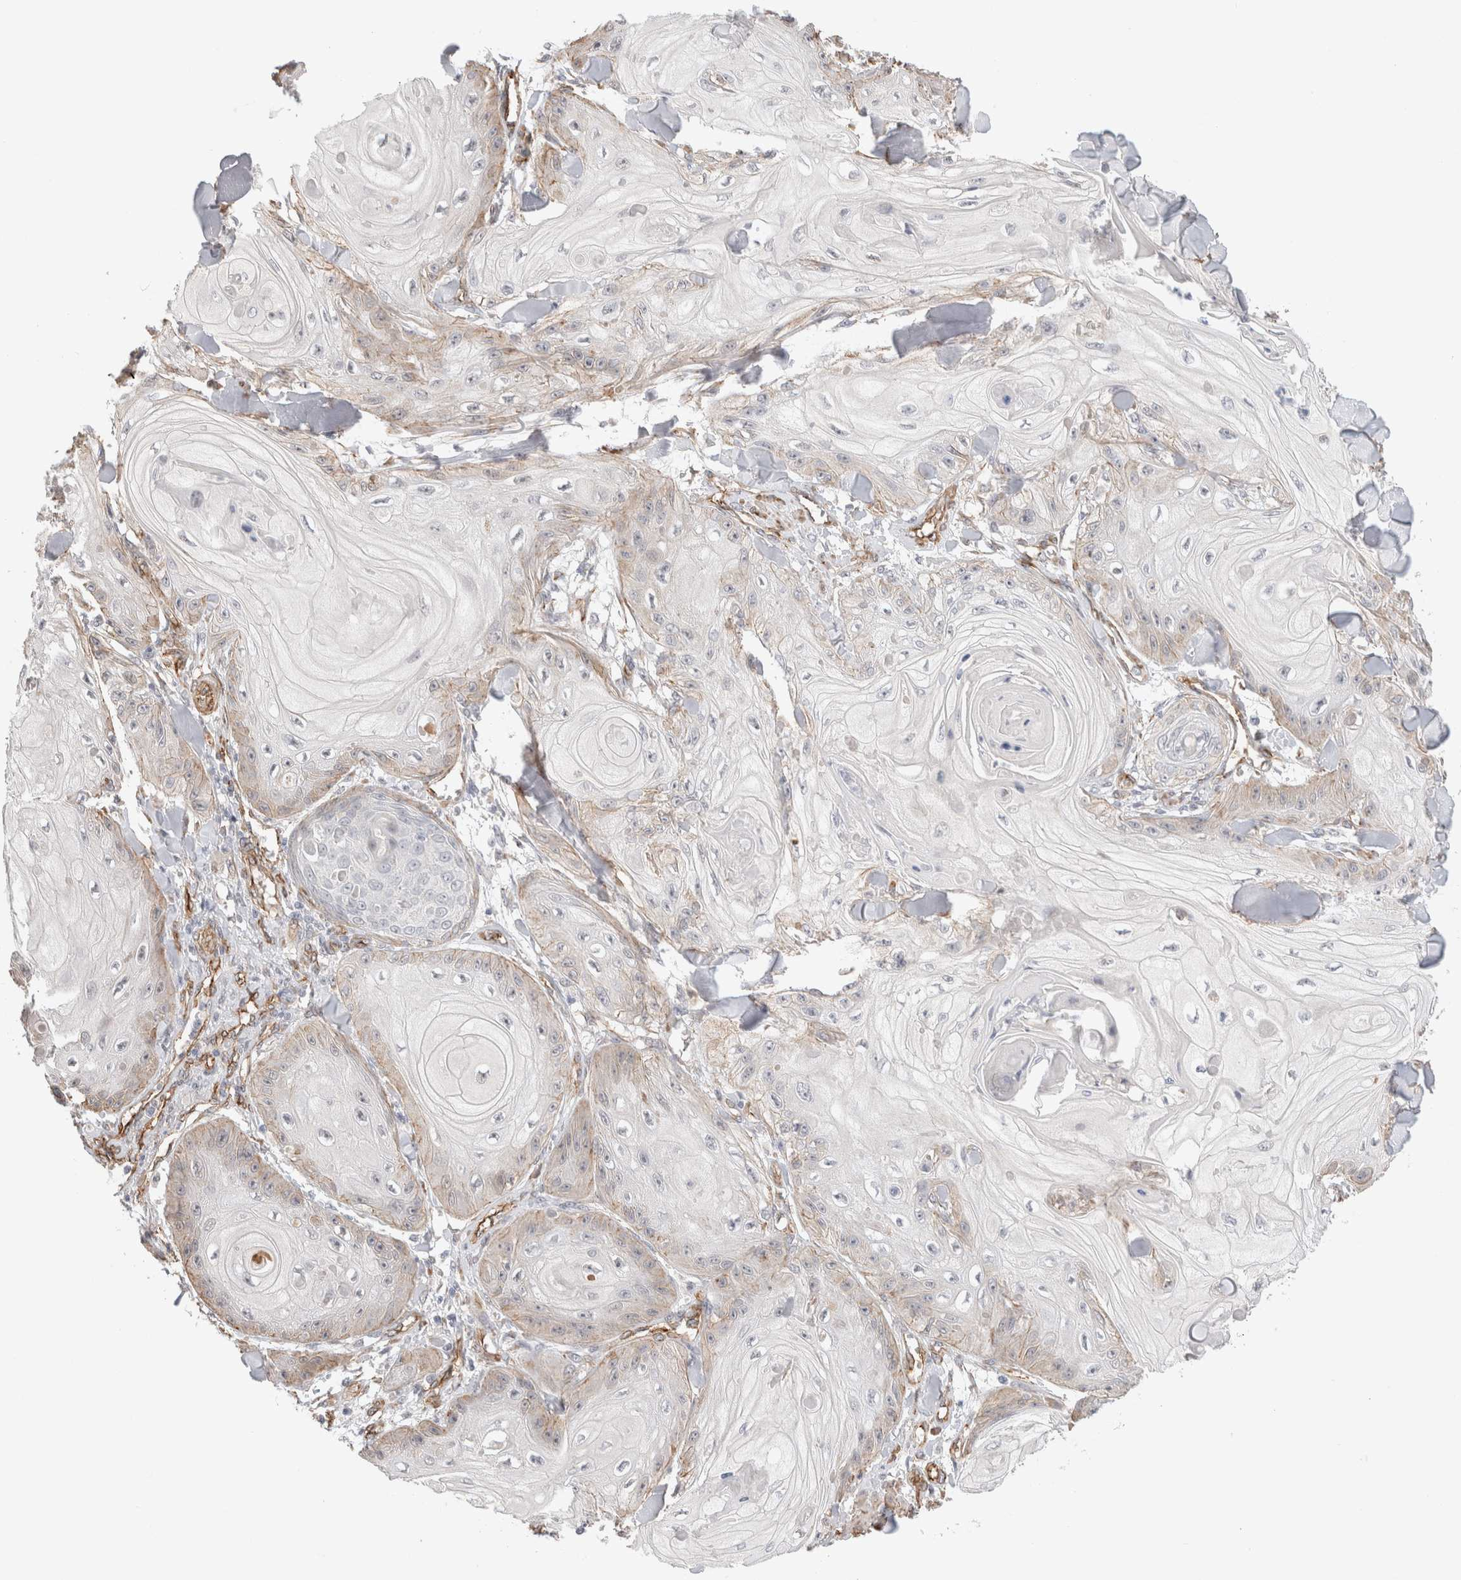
{"staining": {"intensity": "weak", "quantity": "<25%", "location": "cytoplasmic/membranous"}, "tissue": "skin cancer", "cell_type": "Tumor cells", "image_type": "cancer", "snomed": [{"axis": "morphology", "description": "Squamous cell carcinoma, NOS"}, {"axis": "topography", "description": "Skin"}], "caption": "High magnification brightfield microscopy of squamous cell carcinoma (skin) stained with DAB (brown) and counterstained with hematoxylin (blue): tumor cells show no significant positivity.", "gene": "CAAP1", "patient": {"sex": "male", "age": 74}}